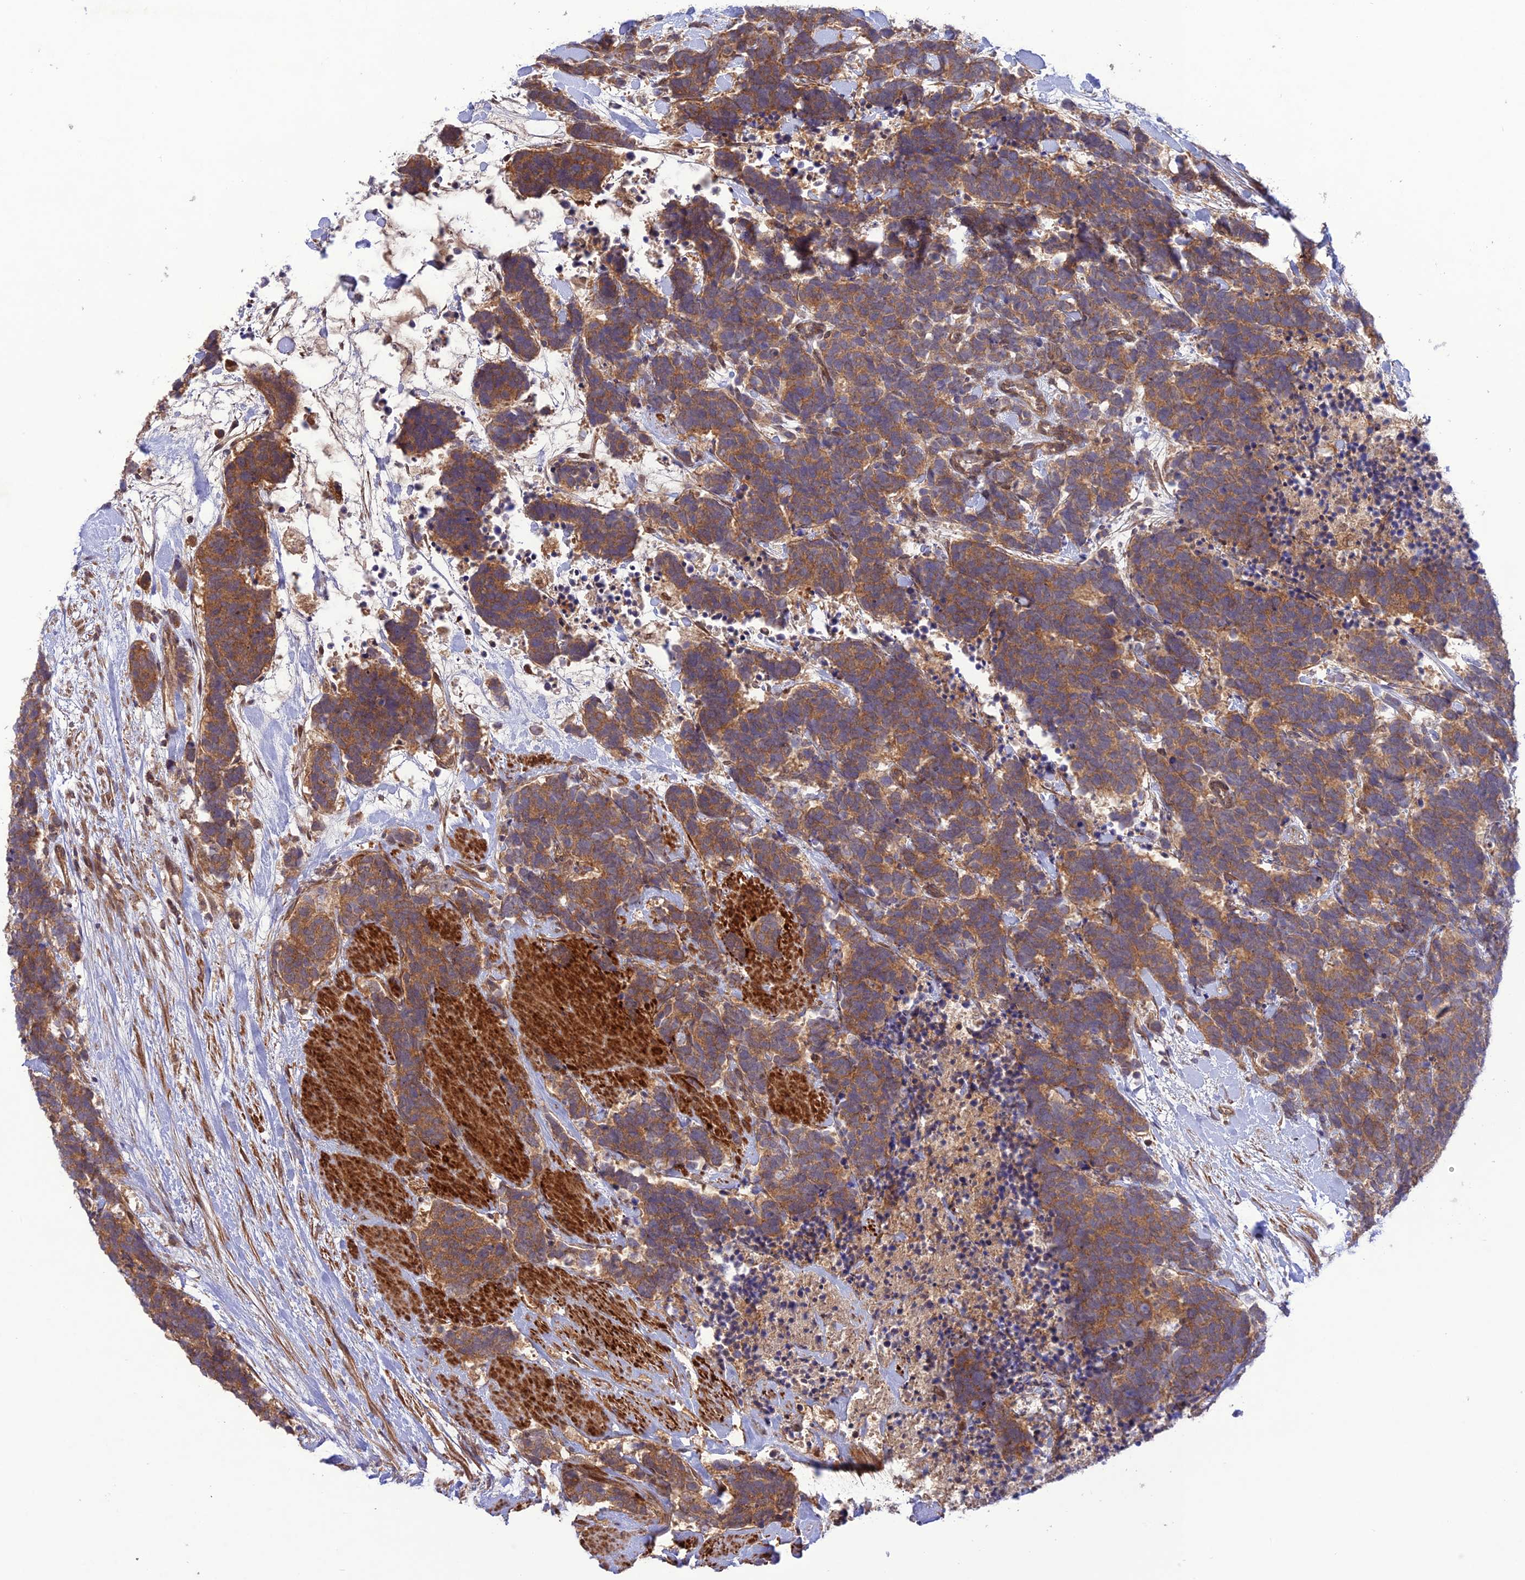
{"staining": {"intensity": "moderate", "quantity": ">75%", "location": "cytoplasmic/membranous"}, "tissue": "carcinoid", "cell_type": "Tumor cells", "image_type": "cancer", "snomed": [{"axis": "morphology", "description": "Carcinoma, NOS"}, {"axis": "morphology", "description": "Carcinoid, malignant, NOS"}, {"axis": "topography", "description": "Prostate"}], "caption": "Carcinoid was stained to show a protein in brown. There is medium levels of moderate cytoplasmic/membranous staining in about >75% of tumor cells.", "gene": "FCHSD1", "patient": {"sex": "male", "age": 57}}